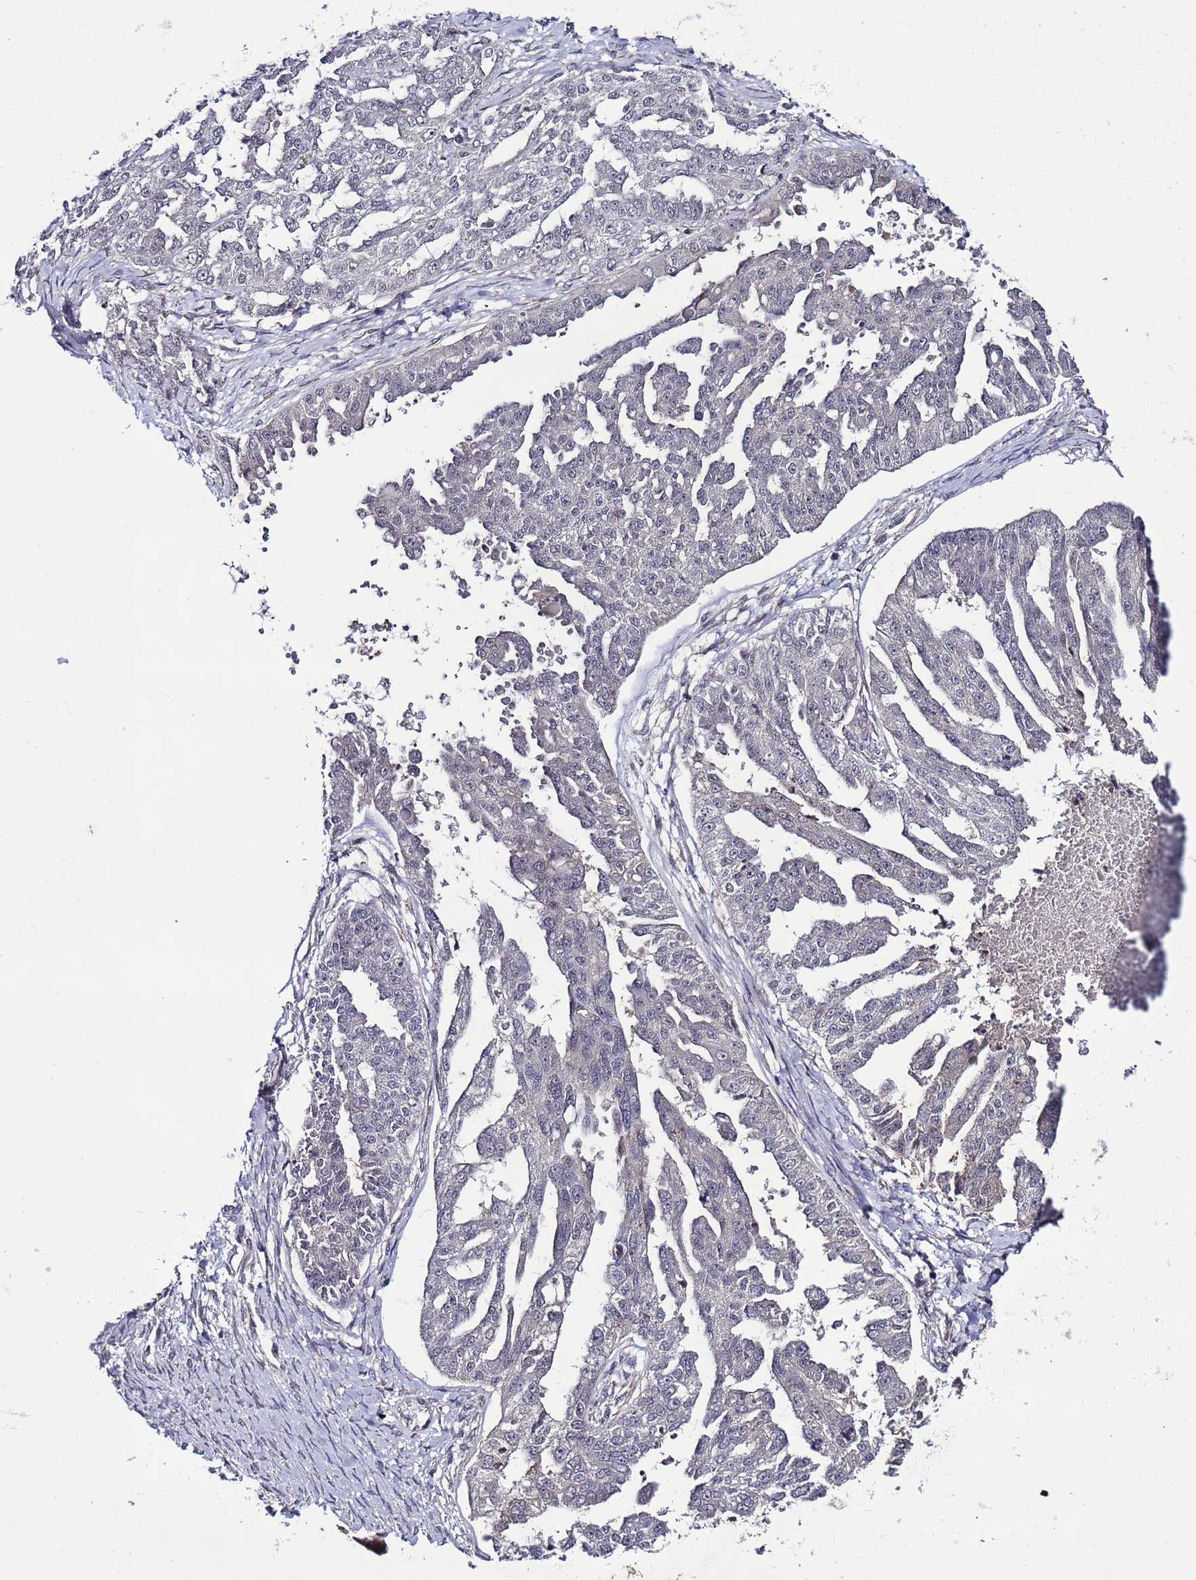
{"staining": {"intensity": "negative", "quantity": "none", "location": "none"}, "tissue": "ovarian cancer", "cell_type": "Tumor cells", "image_type": "cancer", "snomed": [{"axis": "morphology", "description": "Cystadenocarcinoma, serous, NOS"}, {"axis": "topography", "description": "Ovary"}], "caption": "Tumor cells show no significant expression in ovarian cancer (serous cystadenocarcinoma).", "gene": "POLR2D", "patient": {"sex": "female", "age": 58}}